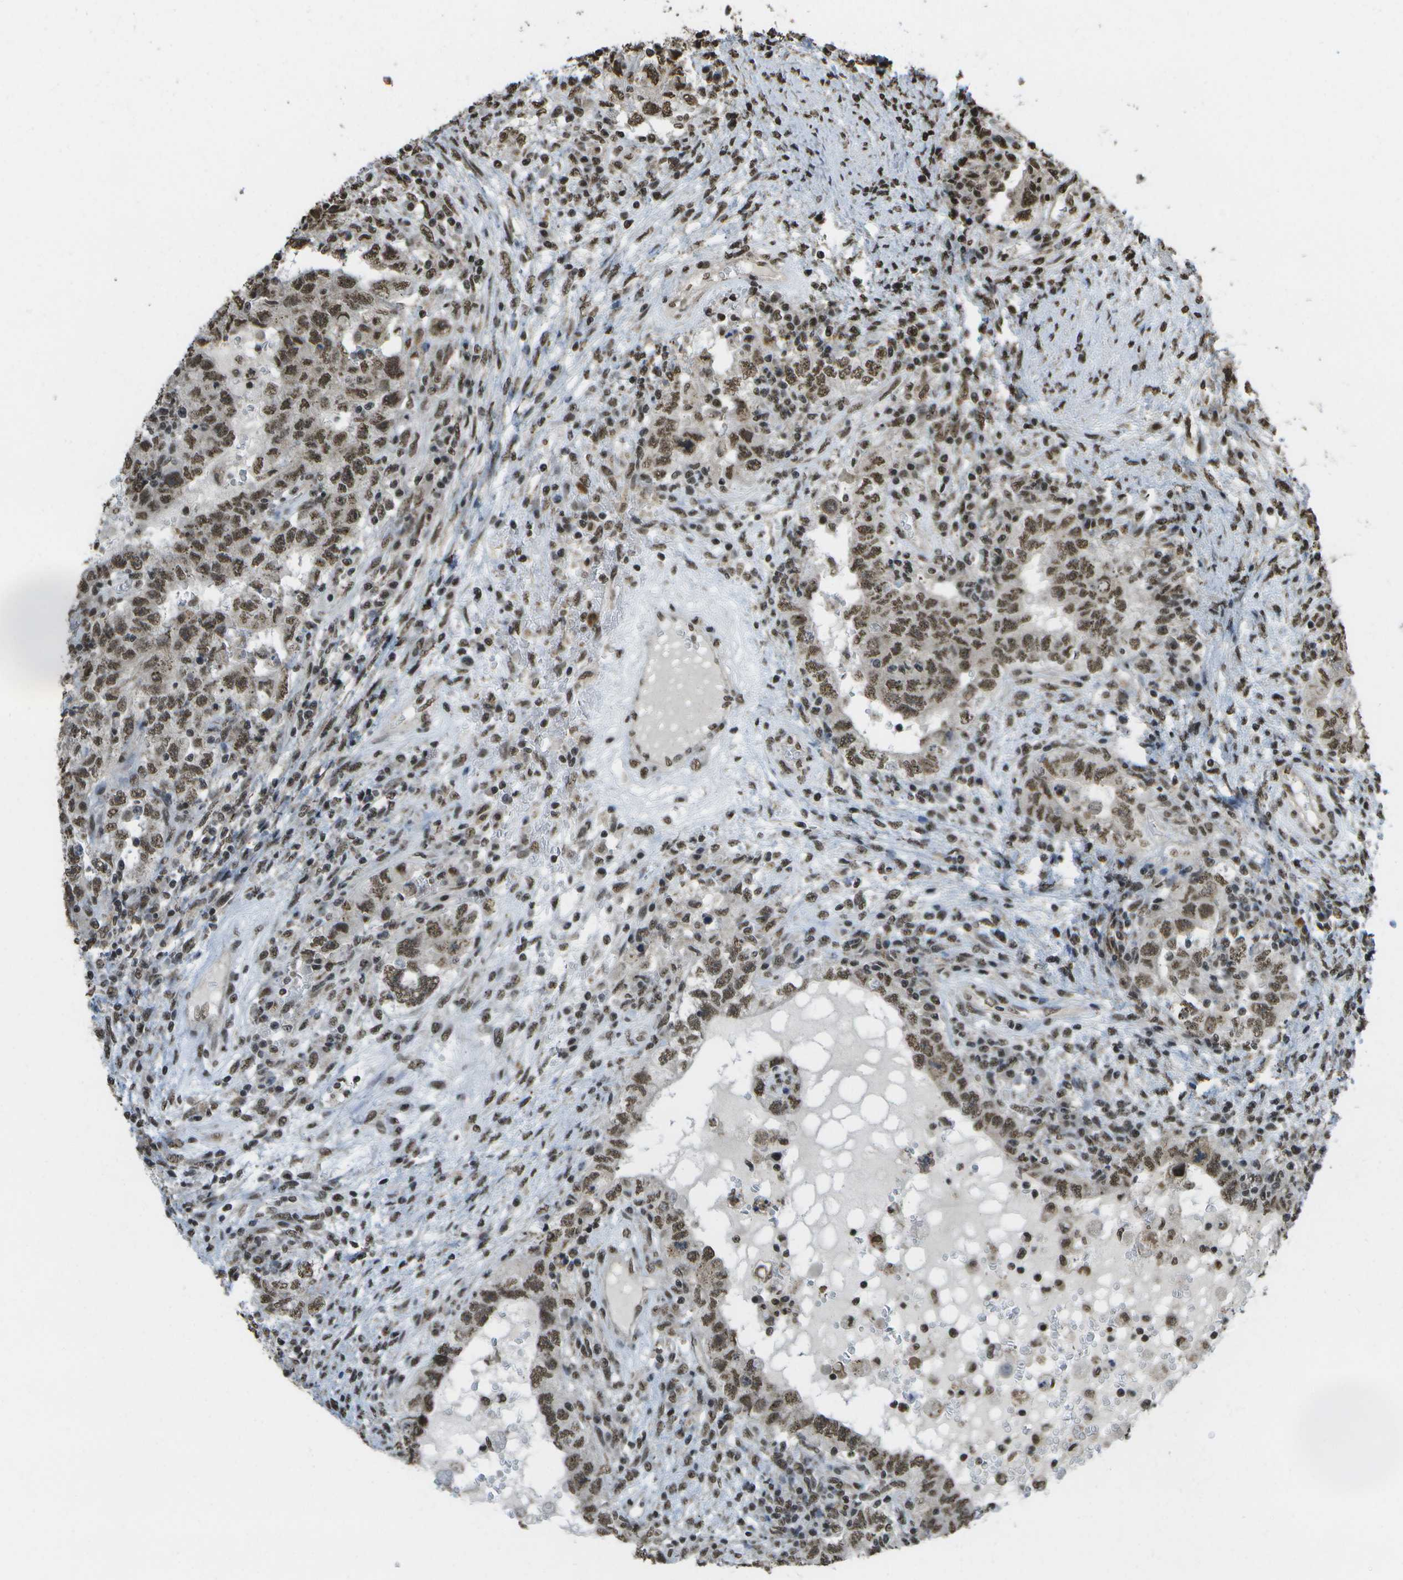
{"staining": {"intensity": "moderate", "quantity": ">75%", "location": "nuclear"}, "tissue": "testis cancer", "cell_type": "Tumor cells", "image_type": "cancer", "snomed": [{"axis": "morphology", "description": "Carcinoma, Embryonal, NOS"}, {"axis": "topography", "description": "Testis"}], "caption": "An immunohistochemistry (IHC) image of neoplastic tissue is shown. Protein staining in brown shows moderate nuclear positivity in testis embryonal carcinoma within tumor cells.", "gene": "SPEN", "patient": {"sex": "male", "age": 26}}